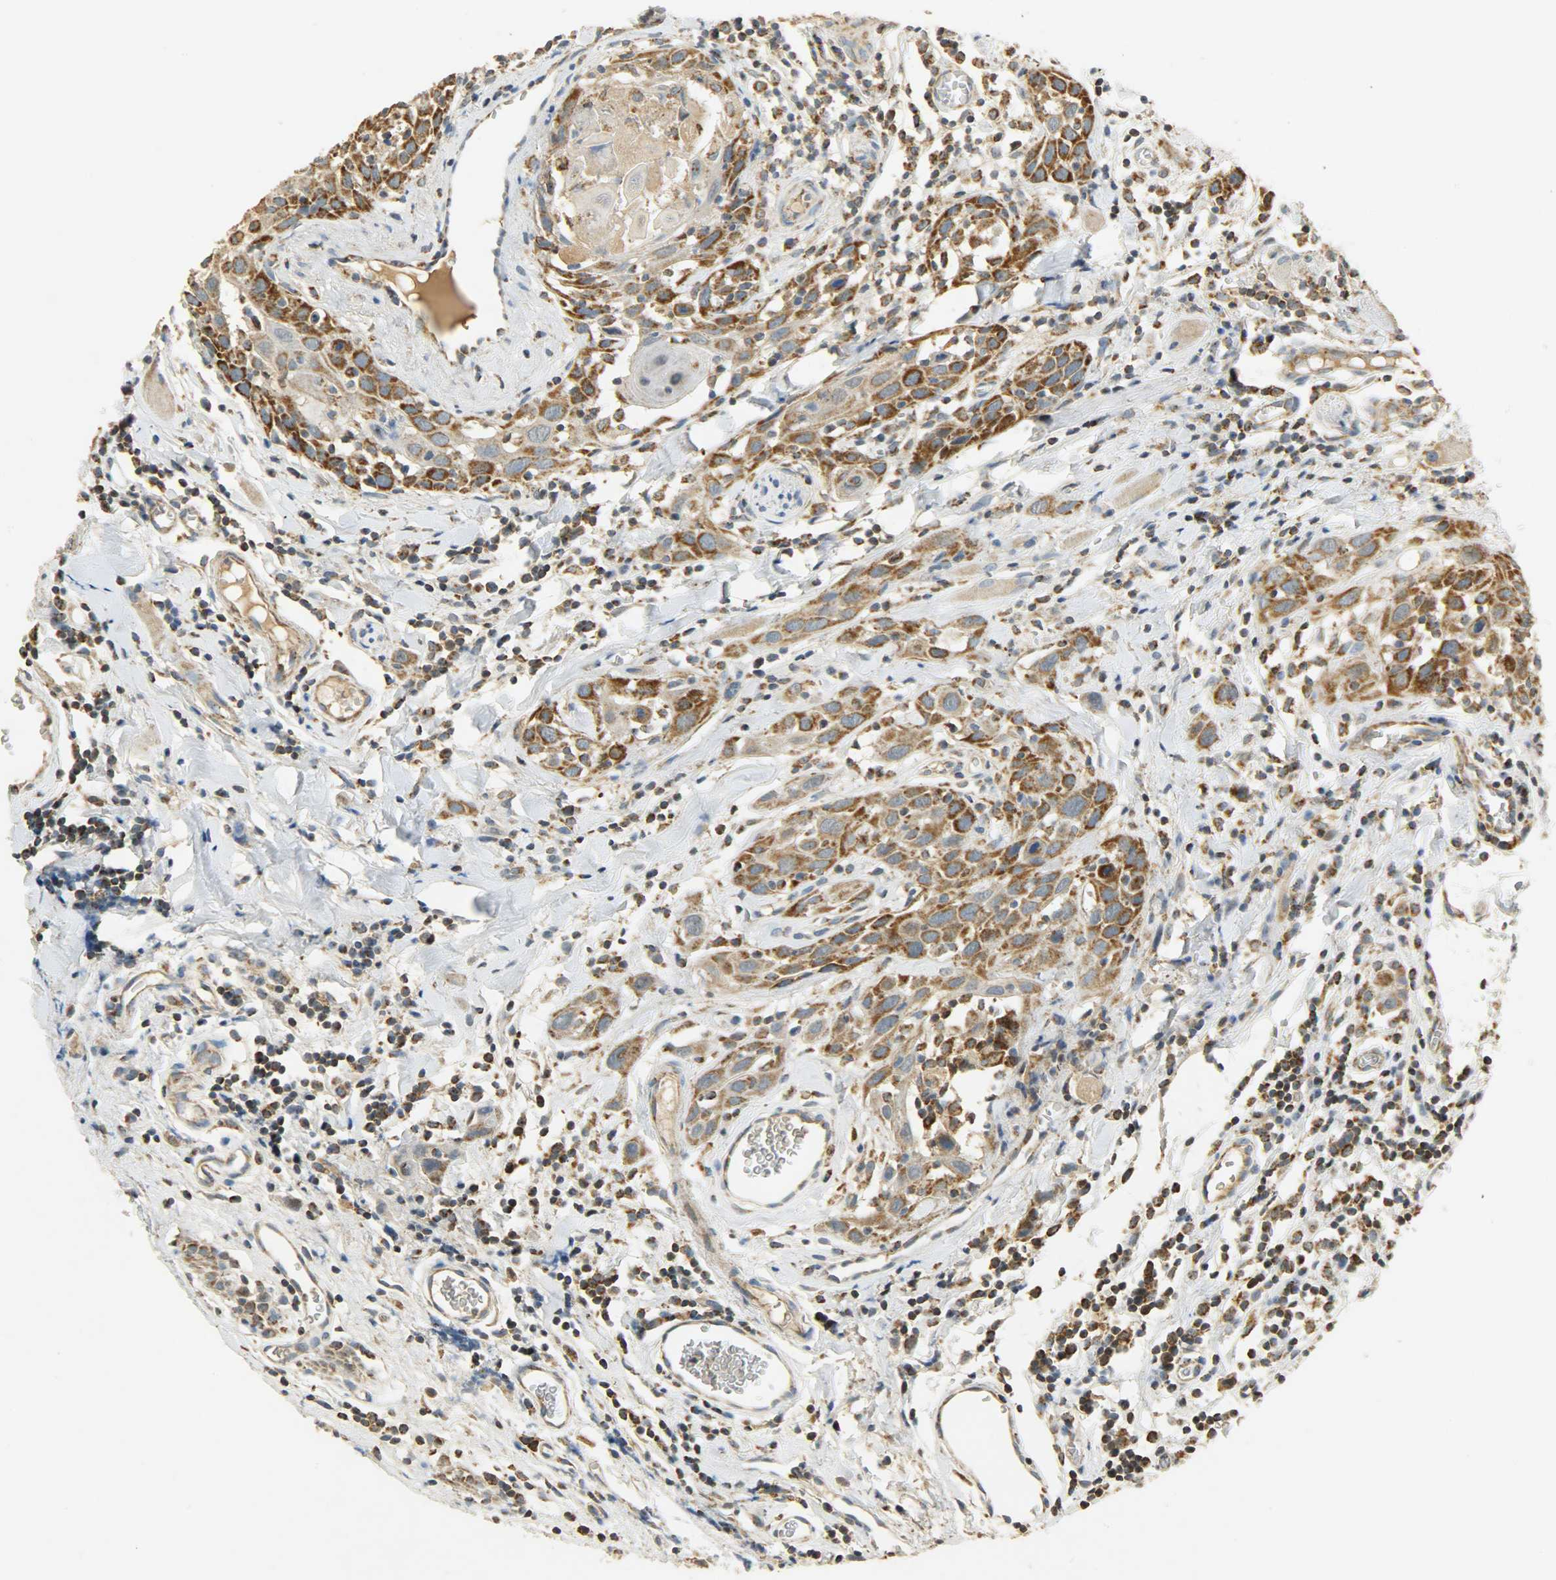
{"staining": {"intensity": "moderate", "quantity": ">75%", "location": "cytoplasmic/membranous"}, "tissue": "head and neck cancer", "cell_type": "Tumor cells", "image_type": "cancer", "snomed": [{"axis": "morphology", "description": "Squamous cell carcinoma, NOS"}, {"axis": "topography", "description": "Oral tissue"}, {"axis": "topography", "description": "Head-Neck"}], "caption": "Immunohistochemical staining of head and neck cancer (squamous cell carcinoma) exhibits medium levels of moderate cytoplasmic/membranous expression in approximately >75% of tumor cells.", "gene": "HDHD5", "patient": {"sex": "female", "age": 50}}